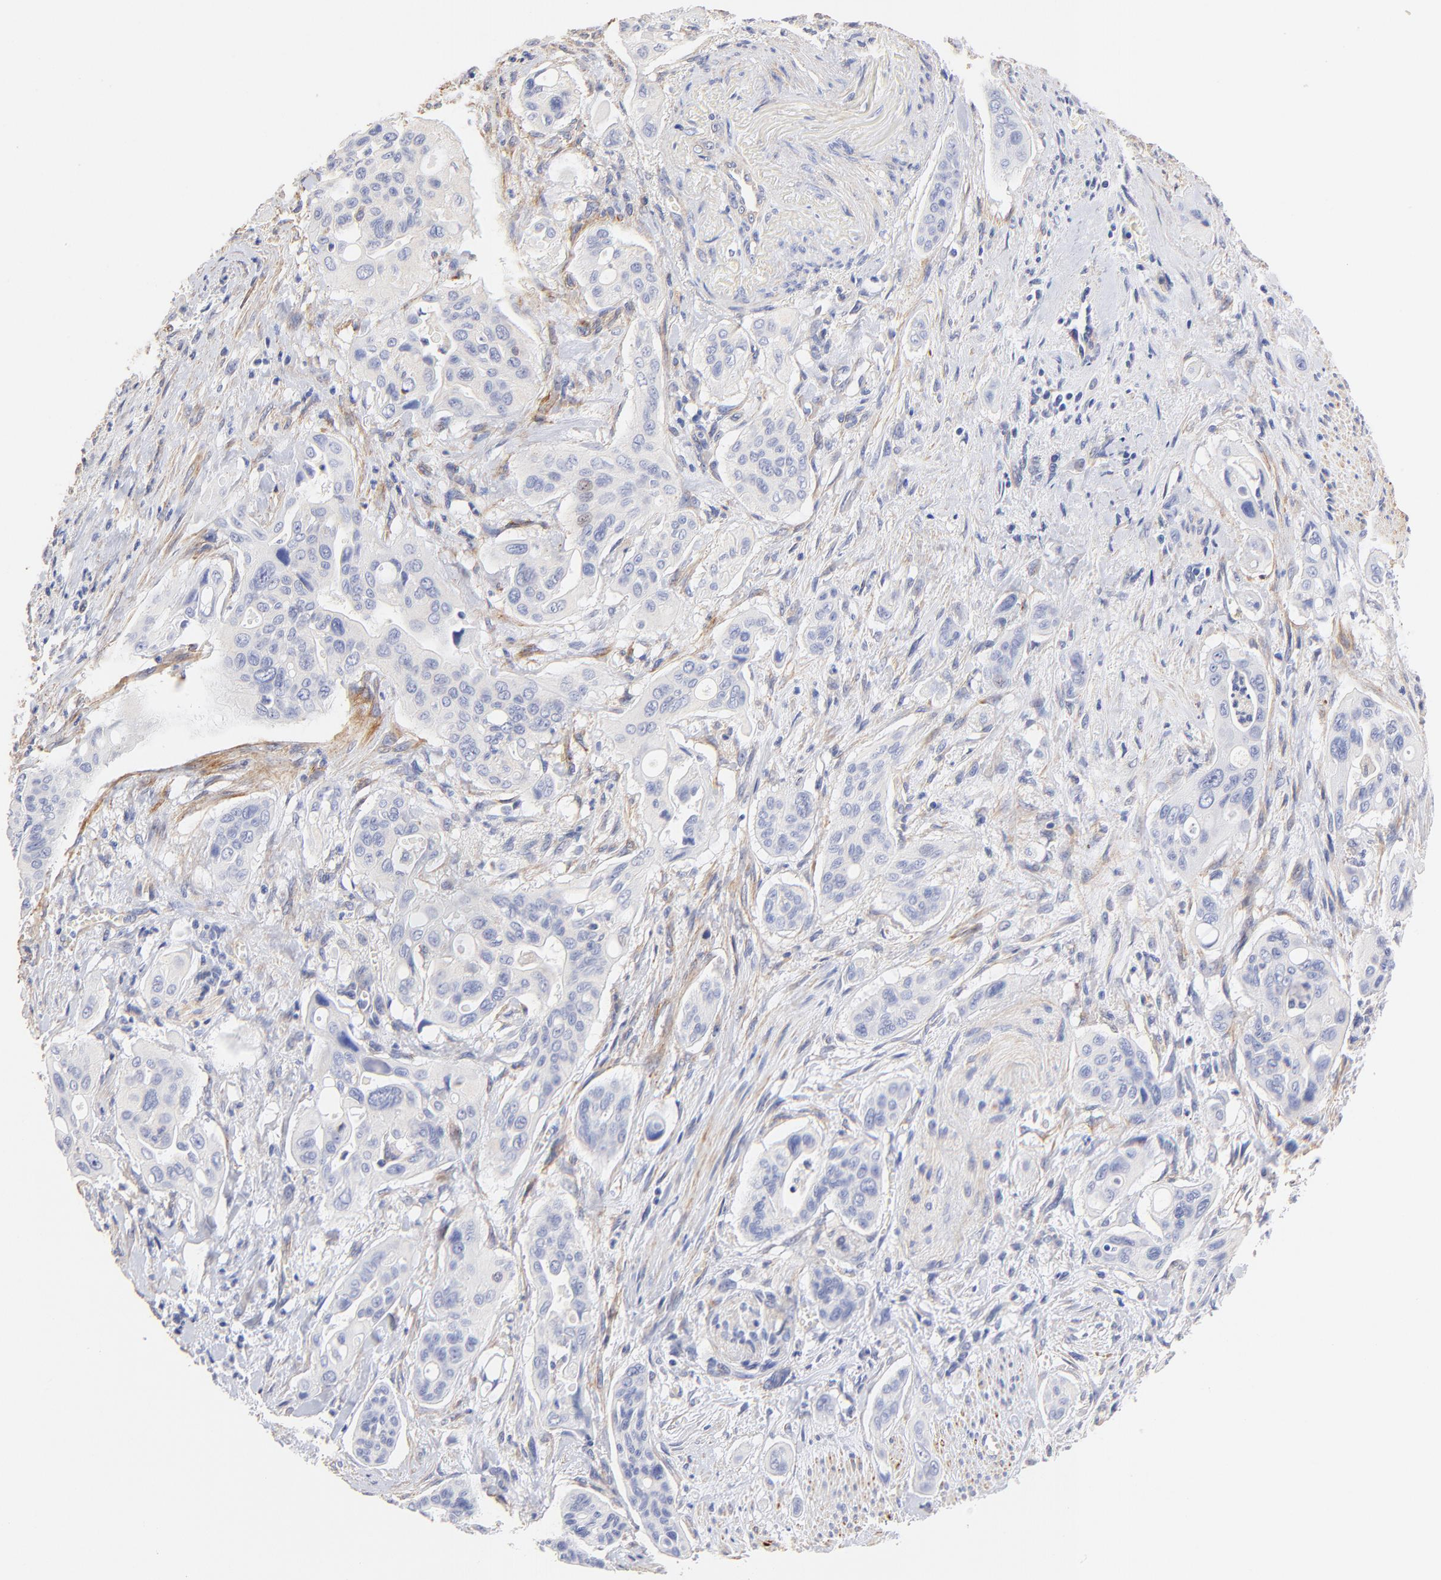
{"staining": {"intensity": "negative", "quantity": "none", "location": "none"}, "tissue": "pancreatic cancer", "cell_type": "Tumor cells", "image_type": "cancer", "snomed": [{"axis": "morphology", "description": "Adenocarcinoma, NOS"}, {"axis": "topography", "description": "Pancreas"}], "caption": "This is a image of immunohistochemistry (IHC) staining of pancreatic cancer (adenocarcinoma), which shows no expression in tumor cells.", "gene": "ACTRT1", "patient": {"sex": "male", "age": 77}}